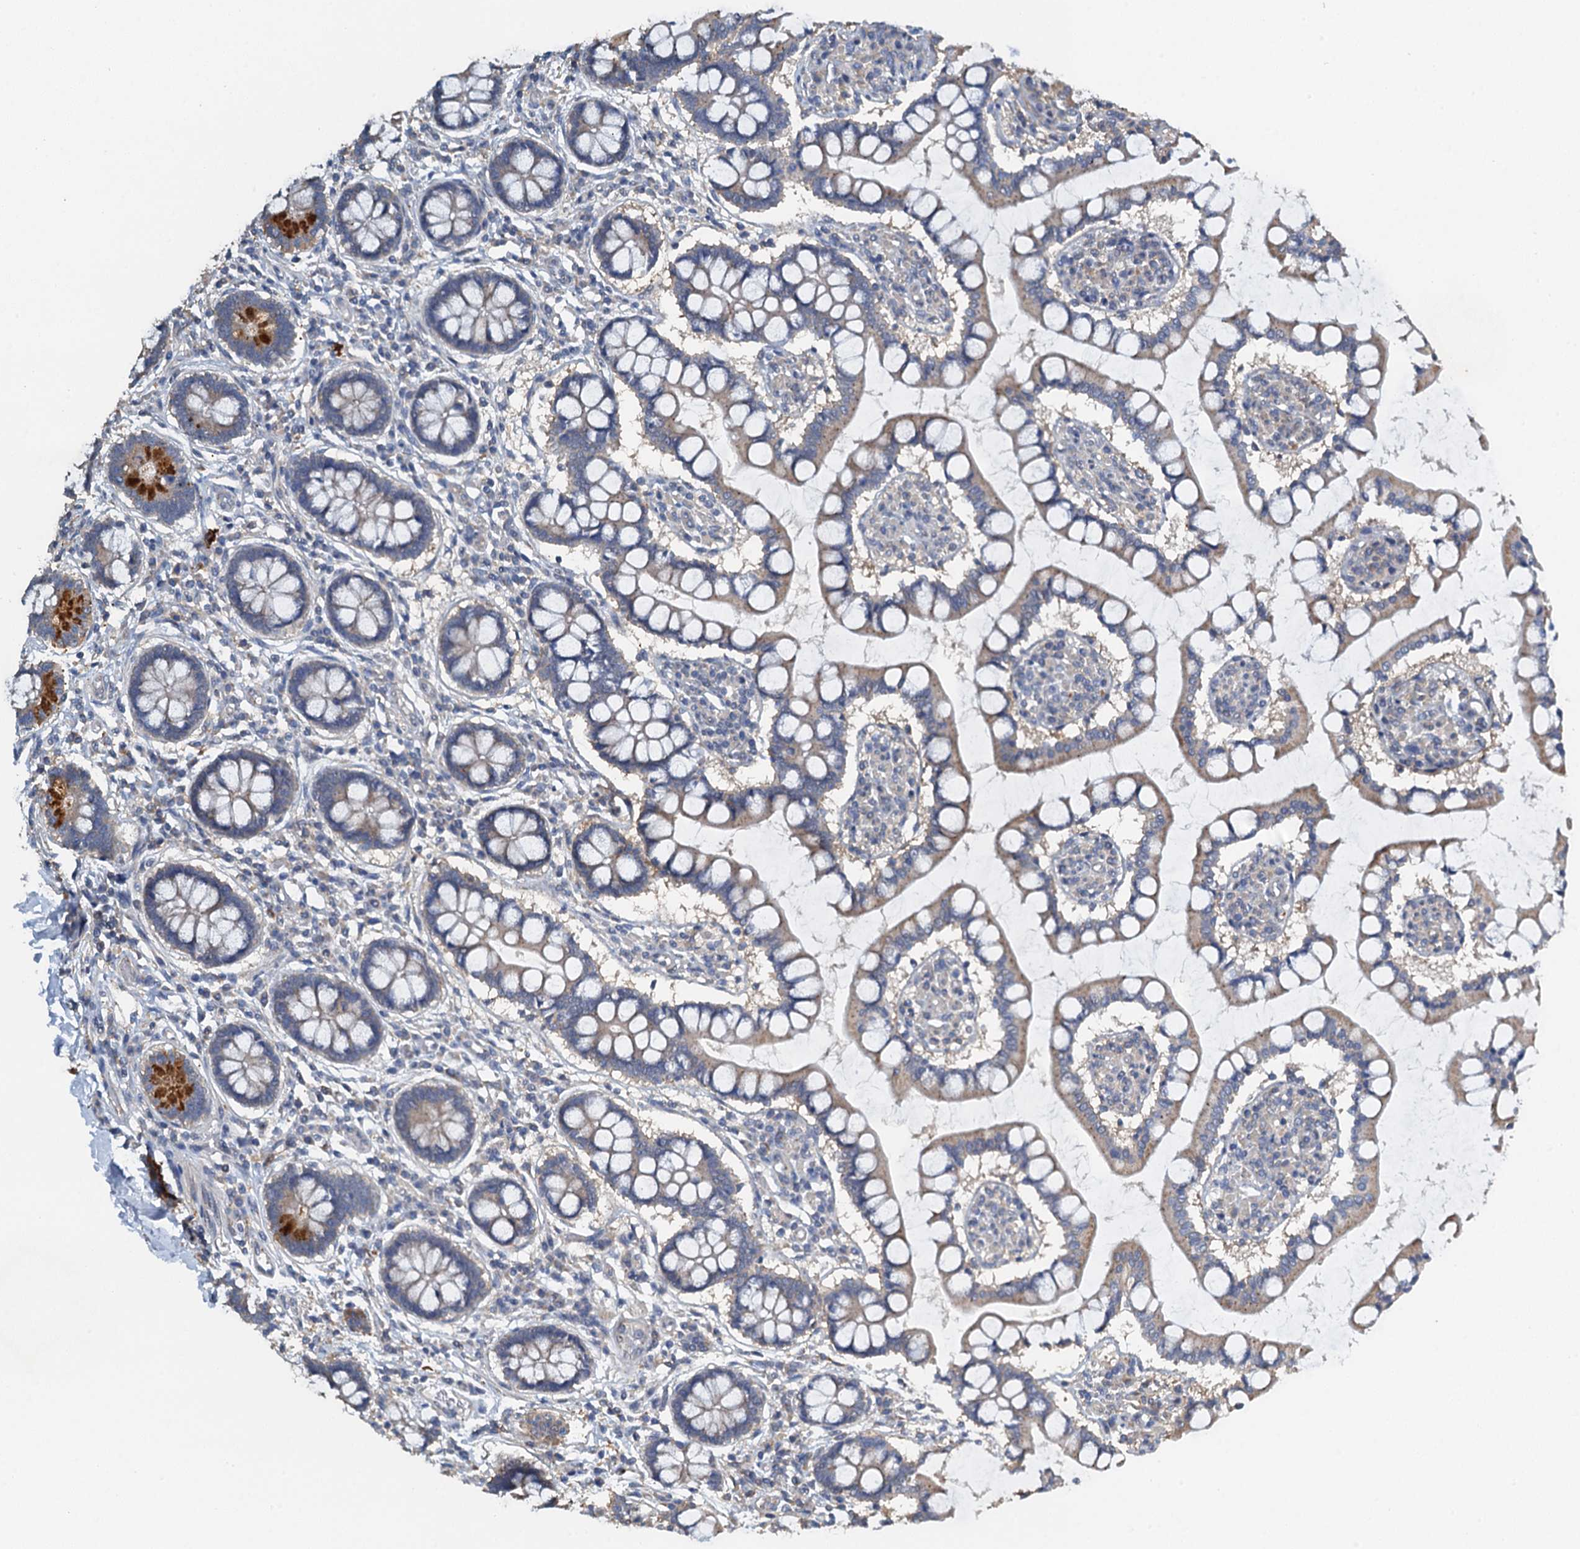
{"staining": {"intensity": "strong", "quantity": "25%-75%", "location": "cytoplasmic/membranous"}, "tissue": "small intestine", "cell_type": "Glandular cells", "image_type": "normal", "snomed": [{"axis": "morphology", "description": "Normal tissue, NOS"}, {"axis": "topography", "description": "Small intestine"}], "caption": "The micrograph shows staining of normal small intestine, revealing strong cytoplasmic/membranous protein expression (brown color) within glandular cells.", "gene": "ZNF606", "patient": {"sex": "male", "age": 52}}